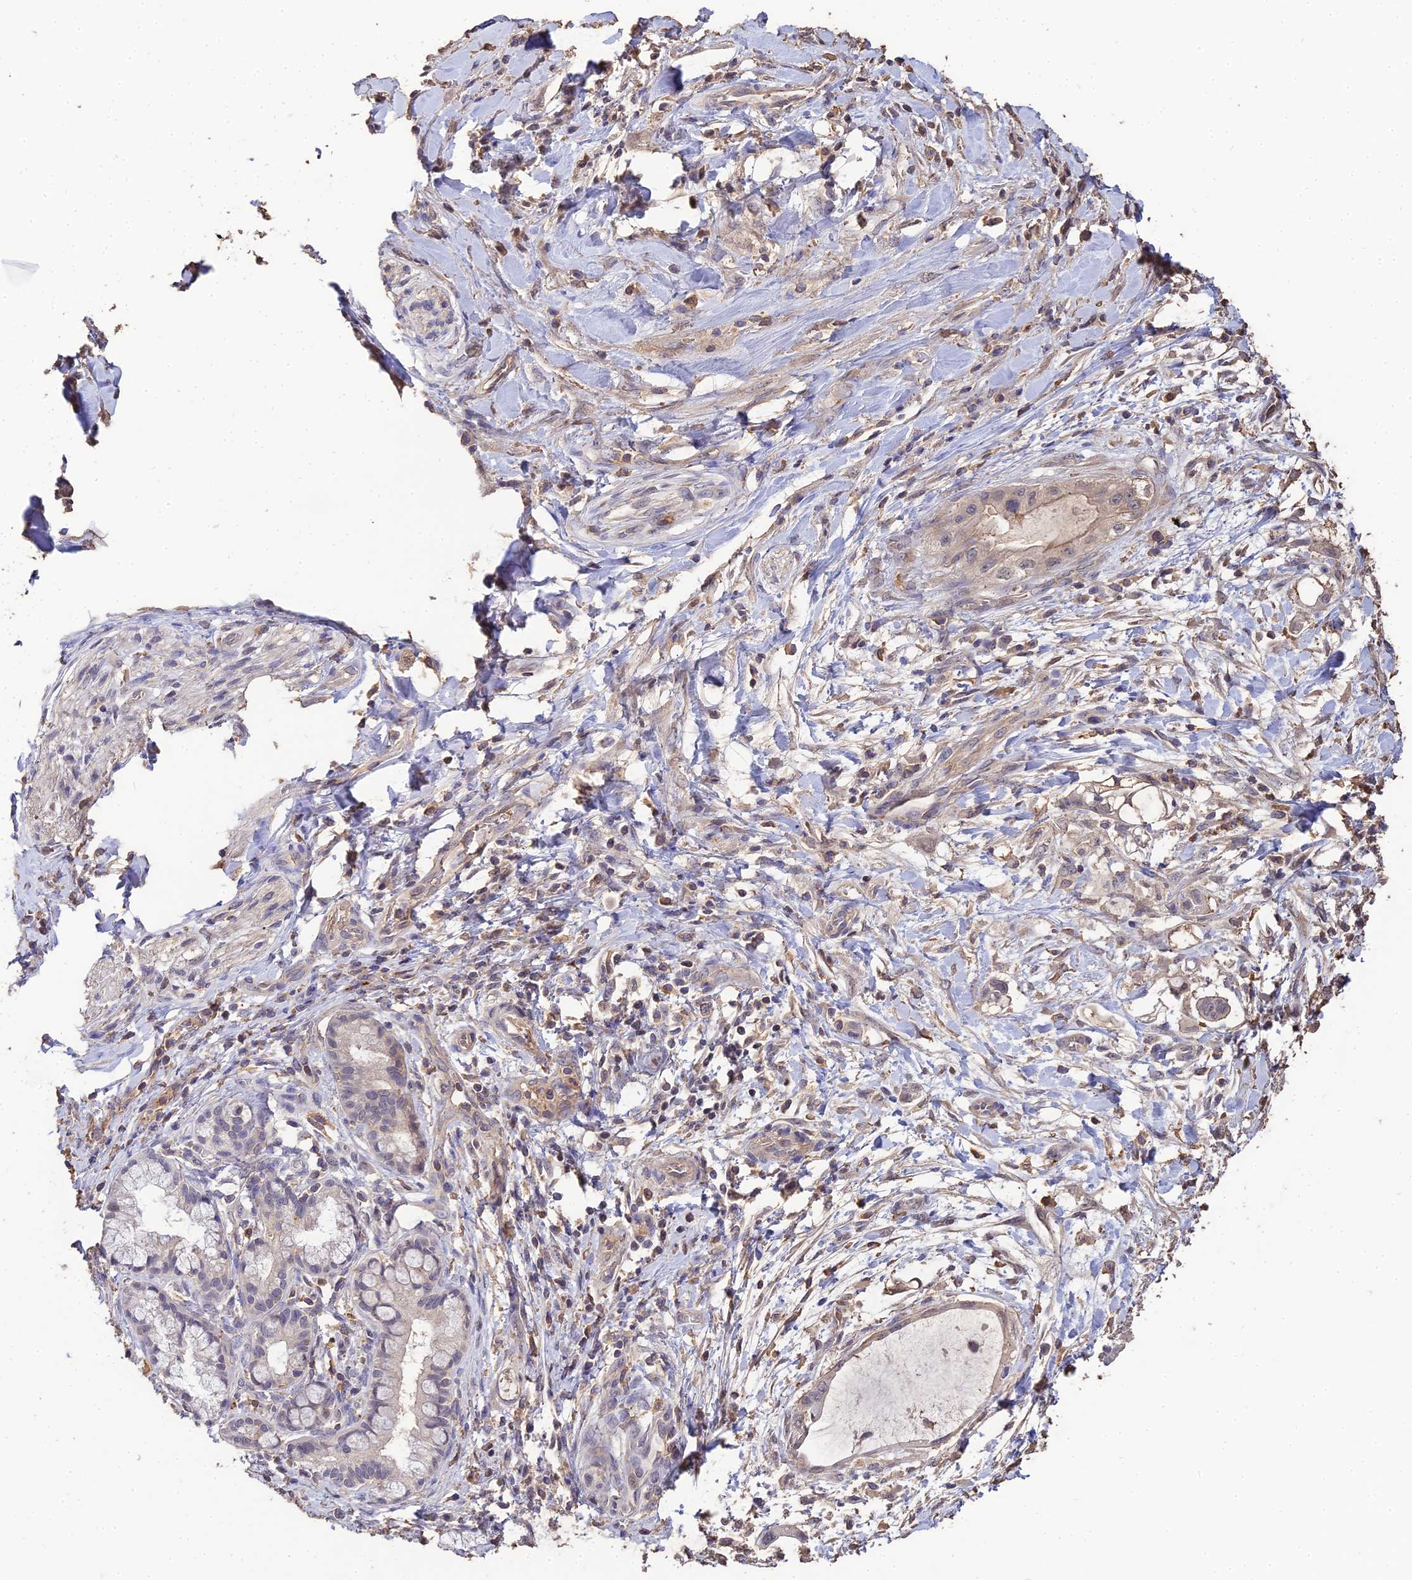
{"staining": {"intensity": "weak", "quantity": "<25%", "location": "cytoplasmic/membranous"}, "tissue": "pancreatic cancer", "cell_type": "Tumor cells", "image_type": "cancer", "snomed": [{"axis": "morphology", "description": "Adenocarcinoma, NOS"}, {"axis": "topography", "description": "Pancreas"}], "caption": "The immunohistochemistry (IHC) photomicrograph has no significant positivity in tumor cells of pancreatic cancer (adenocarcinoma) tissue. The staining is performed using DAB (3,3'-diaminobenzidine) brown chromogen with nuclei counter-stained in using hematoxylin.", "gene": "LSM5", "patient": {"sex": "male", "age": 48}}